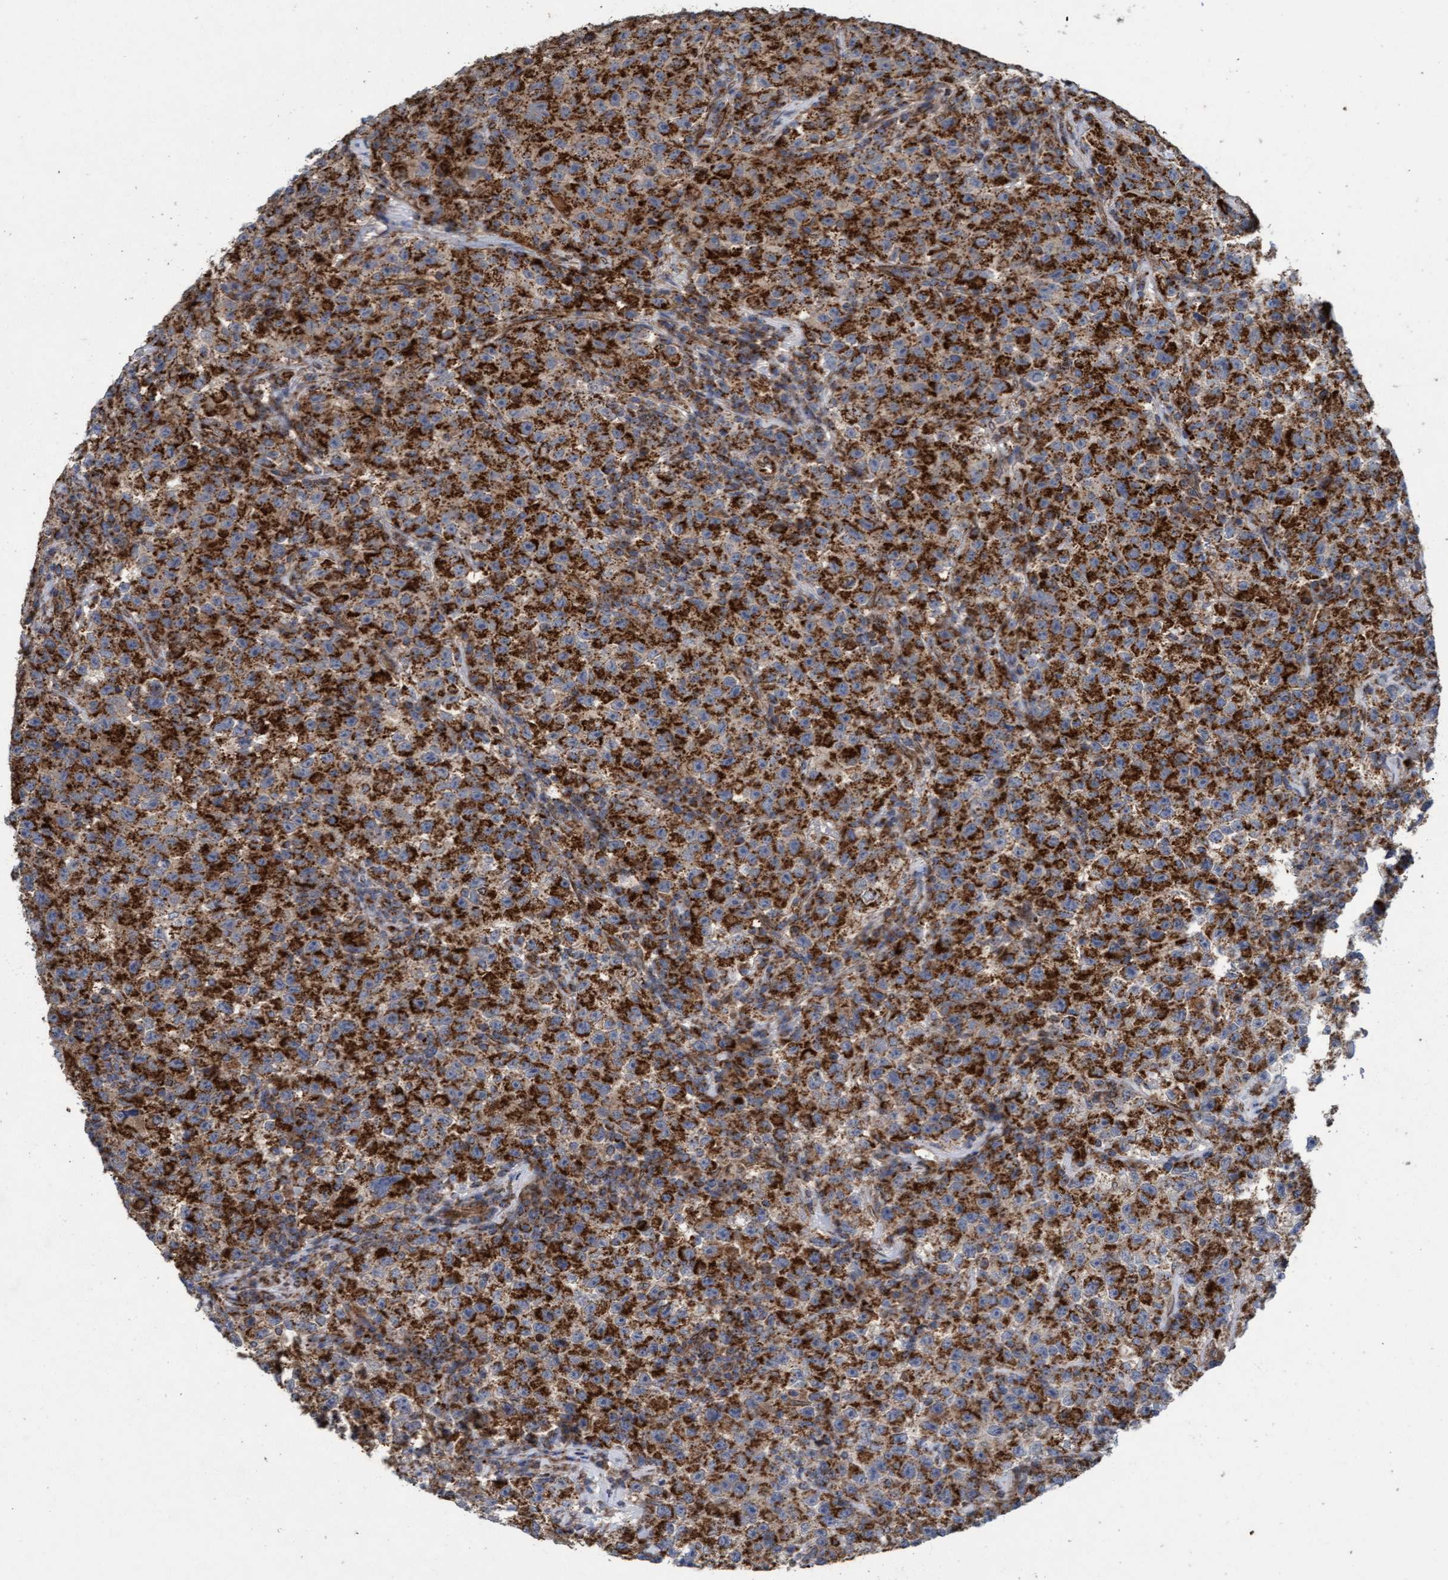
{"staining": {"intensity": "strong", "quantity": ">75%", "location": "cytoplasmic/membranous"}, "tissue": "testis cancer", "cell_type": "Tumor cells", "image_type": "cancer", "snomed": [{"axis": "morphology", "description": "Seminoma, NOS"}, {"axis": "topography", "description": "Testis"}], "caption": "This is an image of immunohistochemistry (IHC) staining of testis cancer (seminoma), which shows strong expression in the cytoplasmic/membranous of tumor cells.", "gene": "MRPS23", "patient": {"sex": "male", "age": 22}}